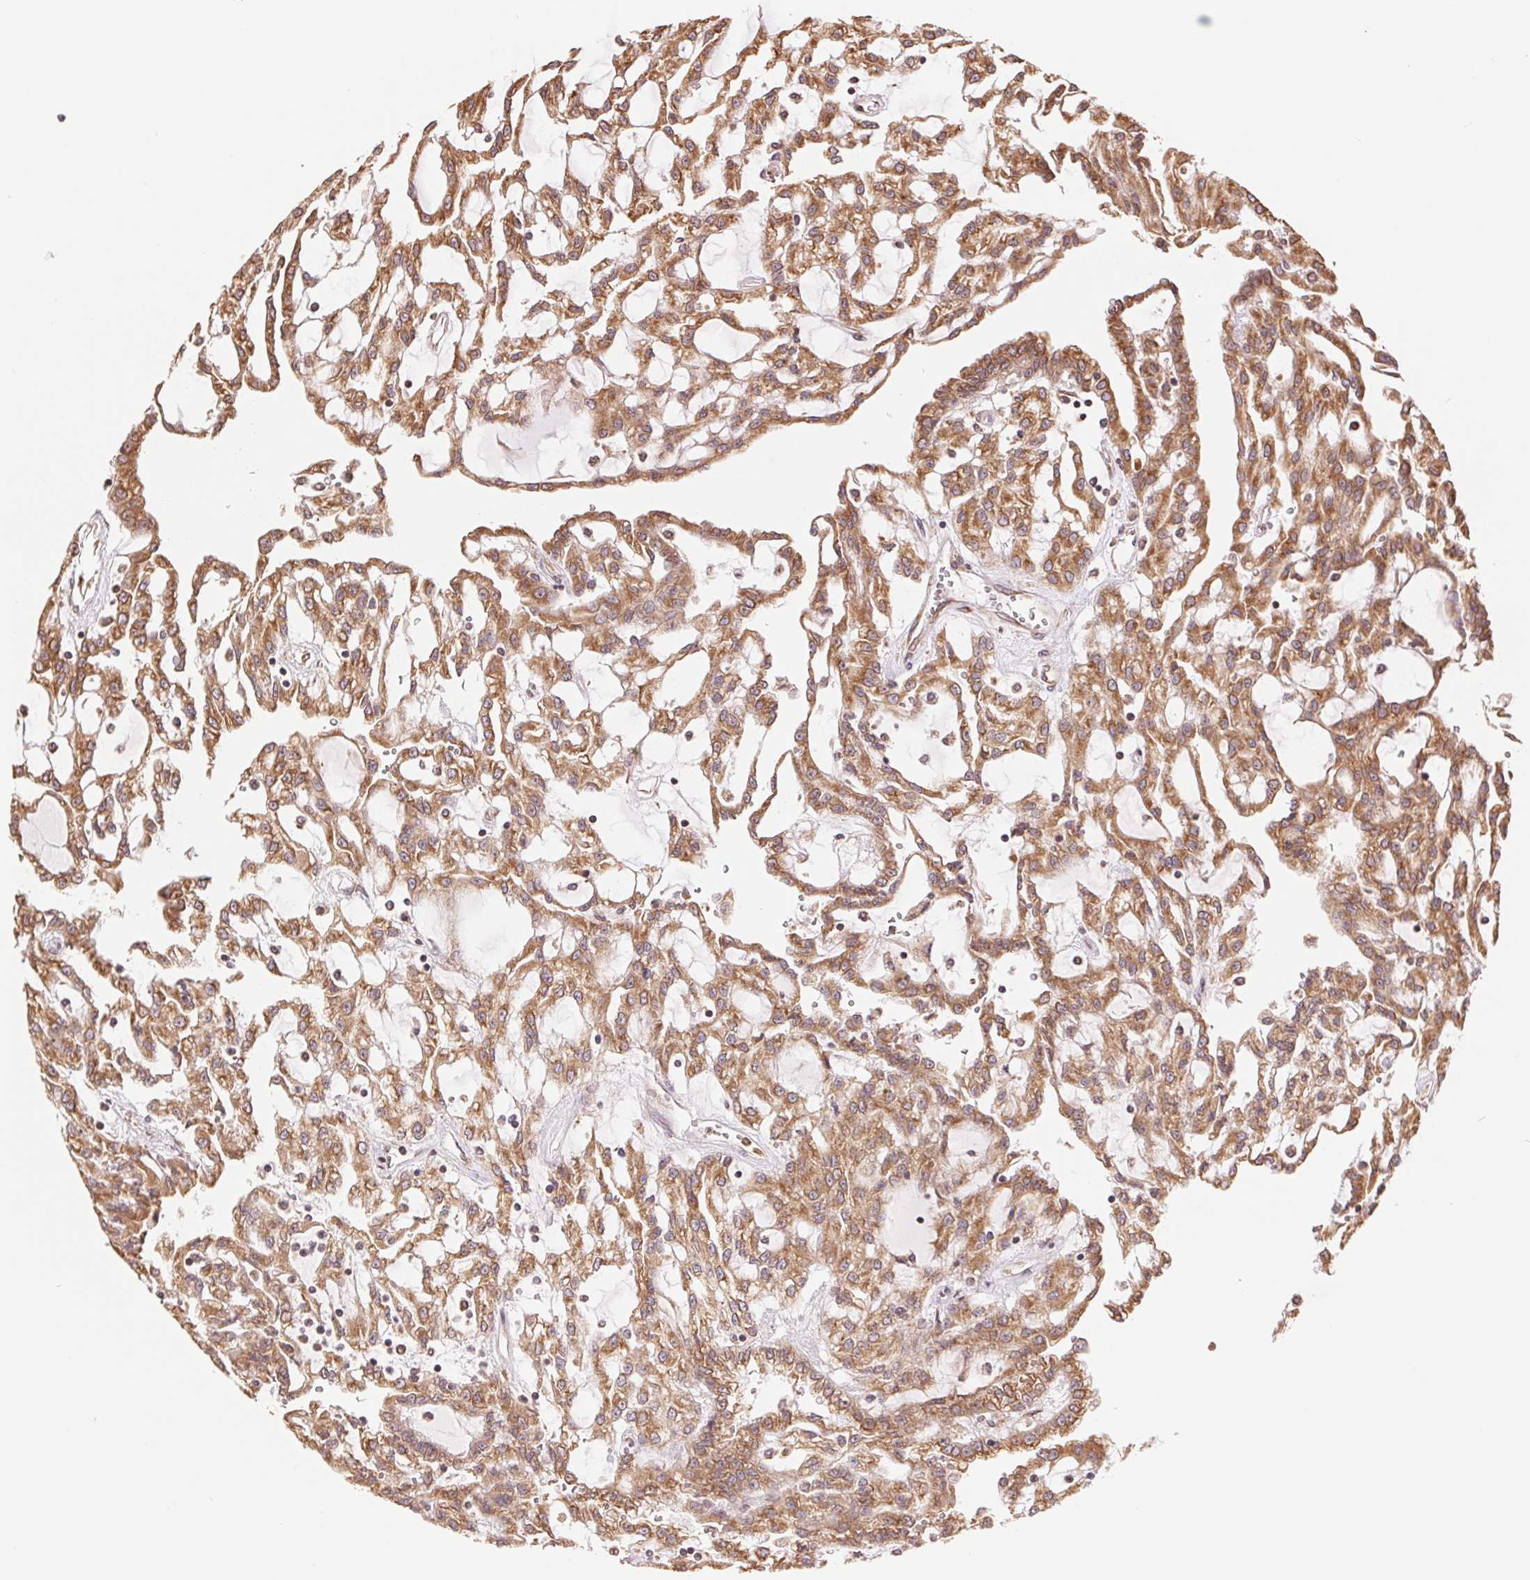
{"staining": {"intensity": "moderate", "quantity": ">75%", "location": "cytoplasmic/membranous"}, "tissue": "renal cancer", "cell_type": "Tumor cells", "image_type": "cancer", "snomed": [{"axis": "morphology", "description": "Adenocarcinoma, NOS"}, {"axis": "topography", "description": "Kidney"}], "caption": "A high-resolution histopathology image shows IHC staining of renal cancer (adenocarcinoma), which displays moderate cytoplasmic/membranous expression in about >75% of tumor cells. The protein of interest is shown in brown color, while the nuclei are stained blue.", "gene": "RPN1", "patient": {"sex": "male", "age": 63}}